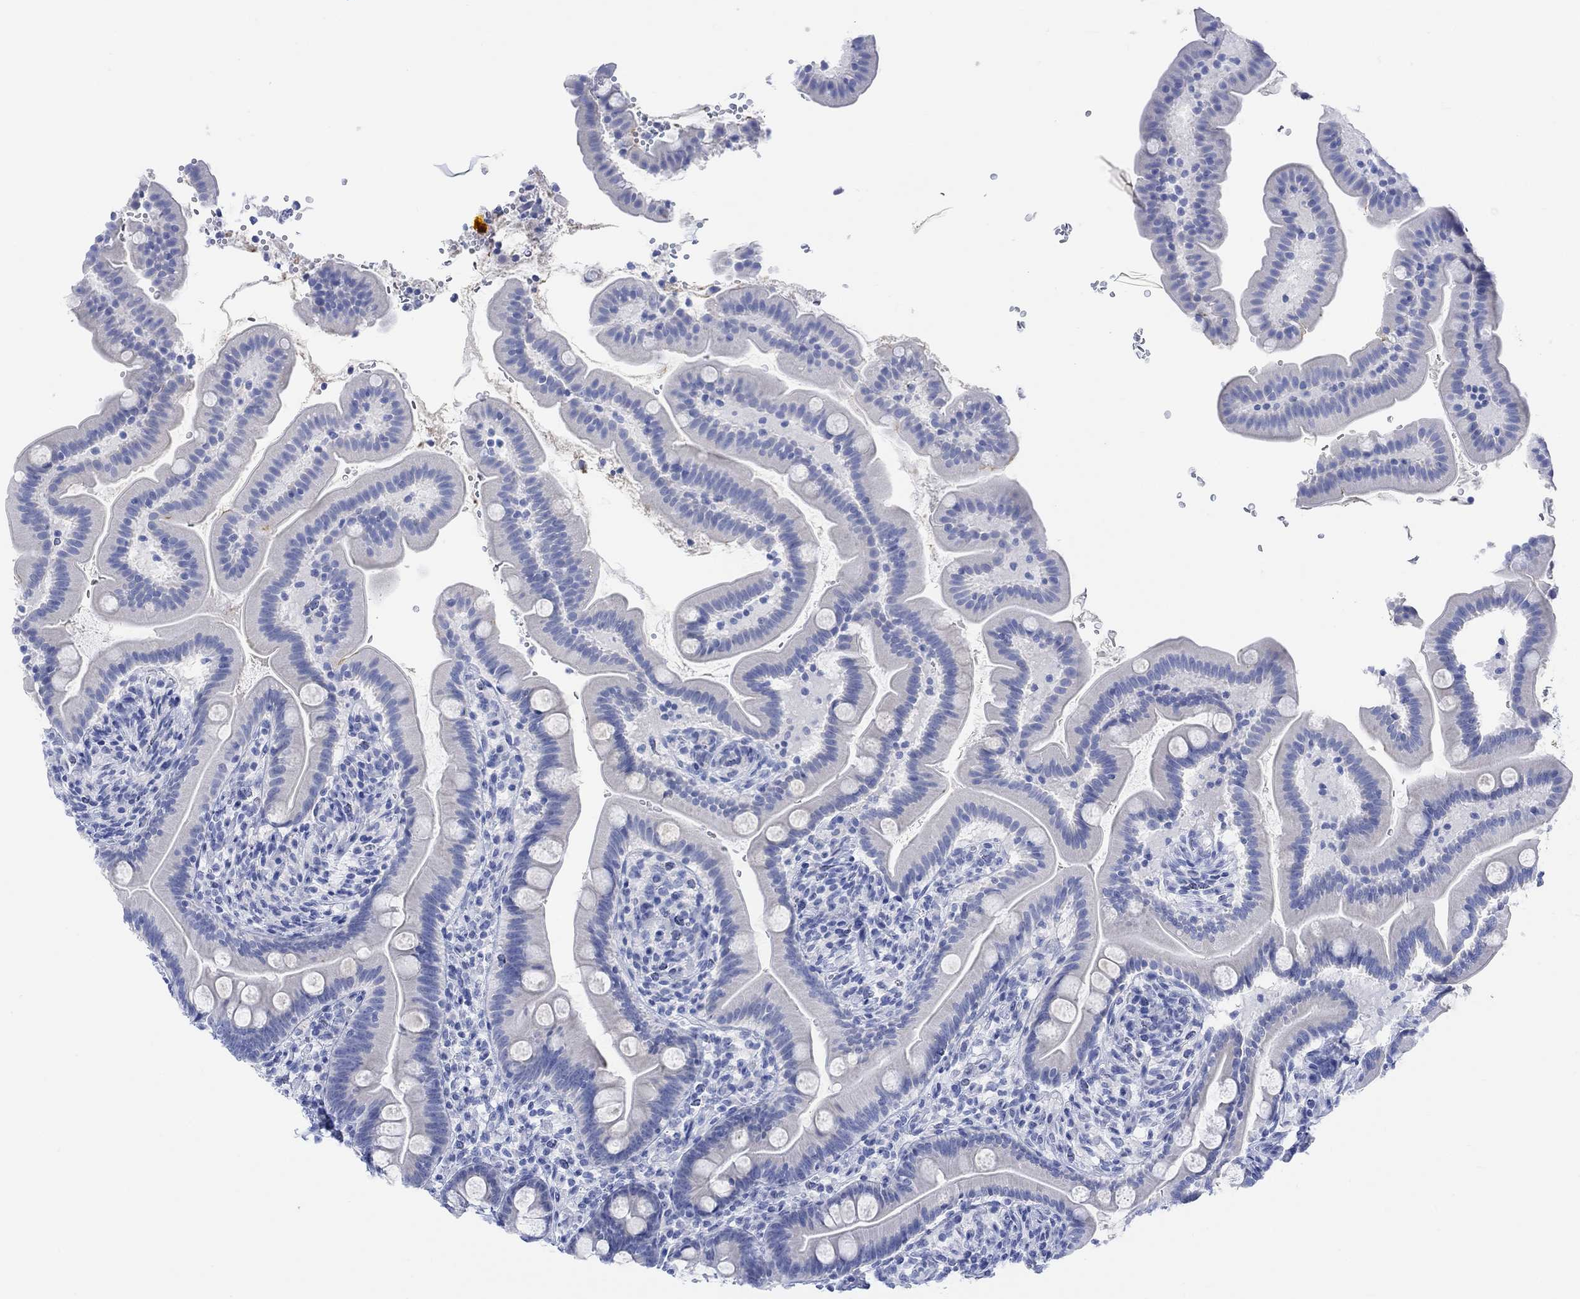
{"staining": {"intensity": "negative", "quantity": "none", "location": "none"}, "tissue": "small intestine", "cell_type": "Glandular cells", "image_type": "normal", "snomed": [{"axis": "morphology", "description": "Normal tissue, NOS"}, {"axis": "topography", "description": "Small intestine"}], "caption": "Immunohistochemical staining of normal human small intestine shows no significant staining in glandular cells.", "gene": "CALCA", "patient": {"sex": "female", "age": 44}}